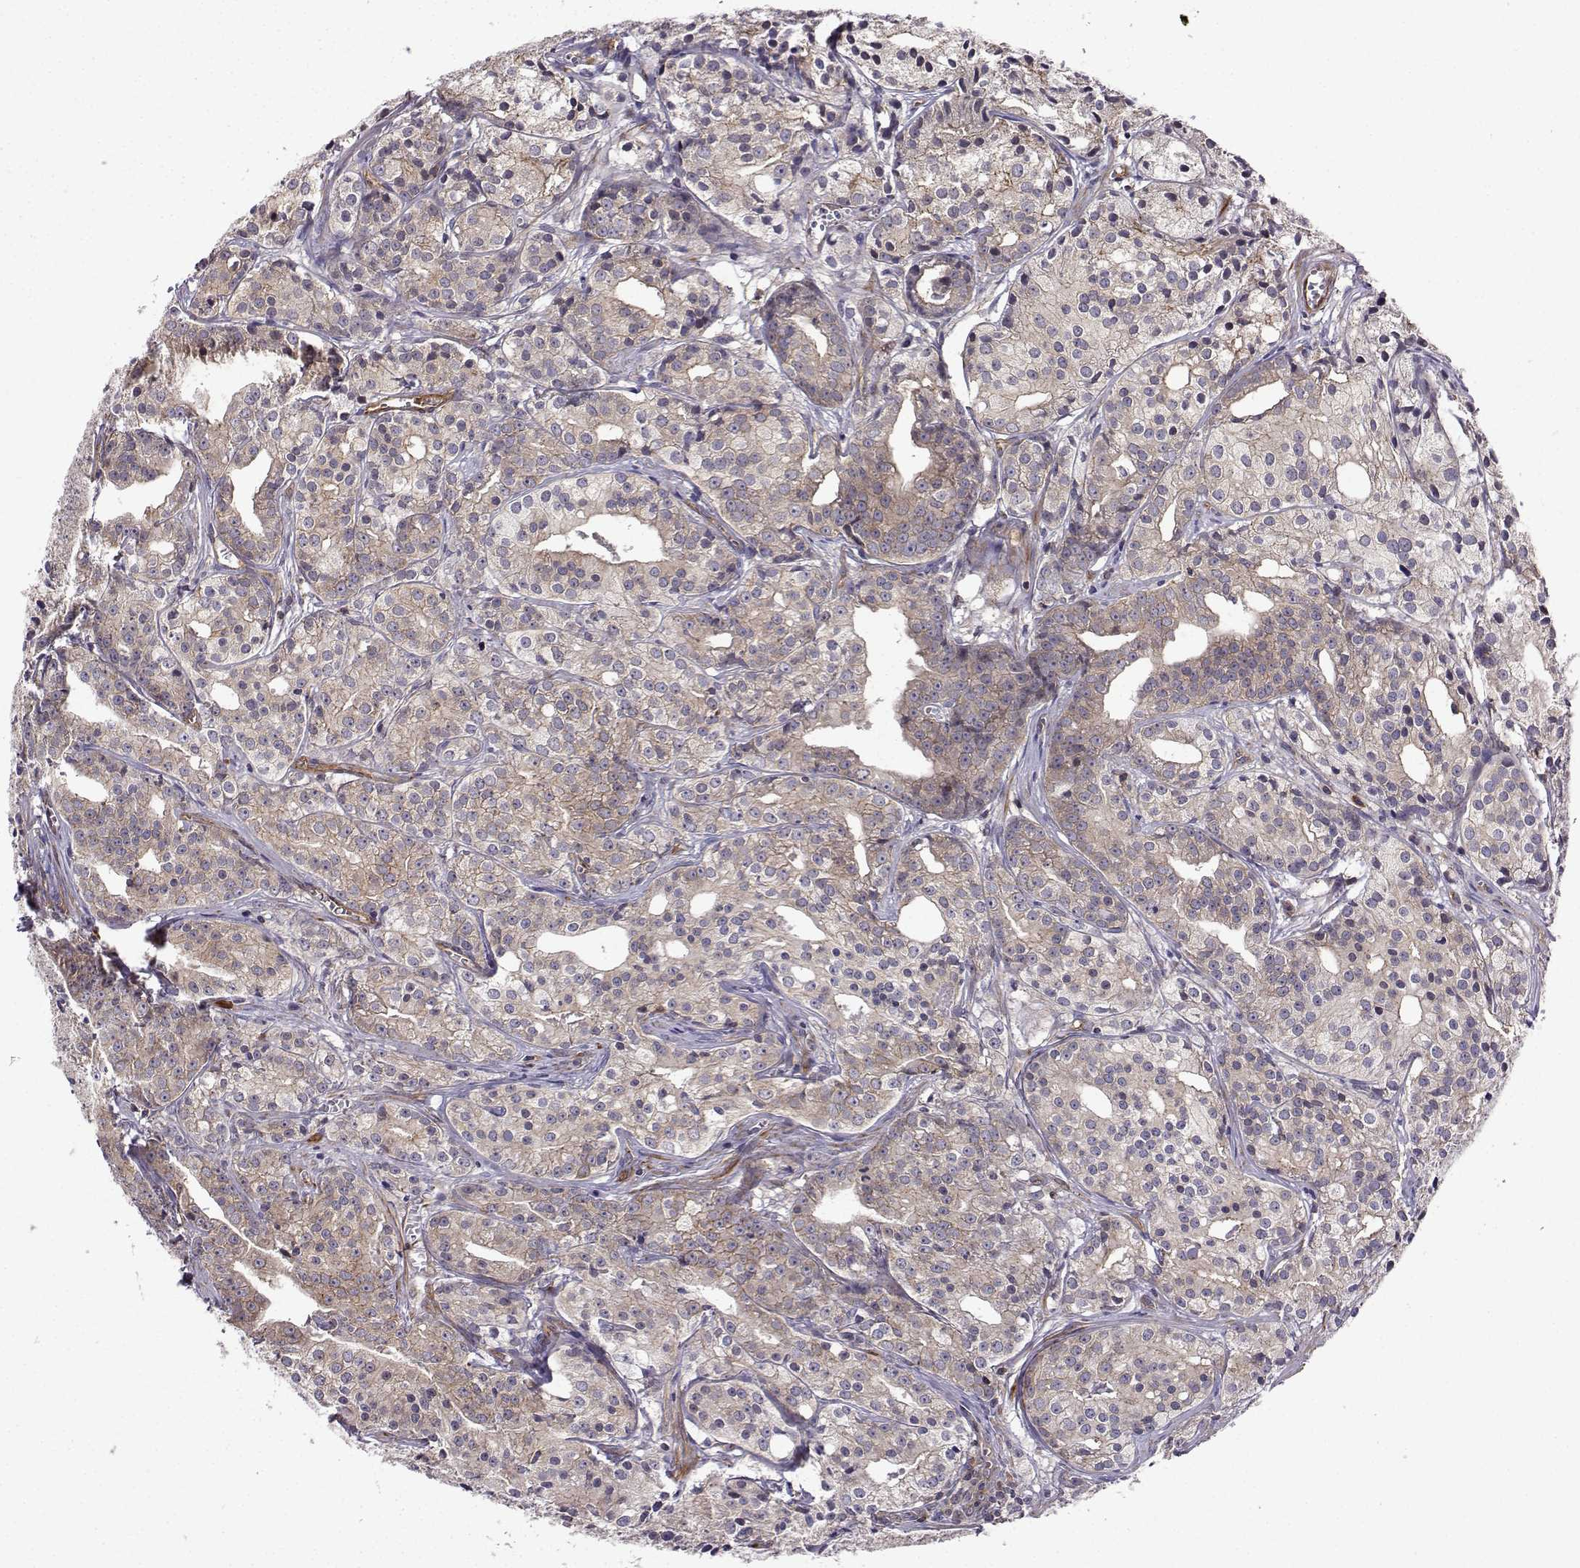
{"staining": {"intensity": "weak", "quantity": "25%-75%", "location": "cytoplasmic/membranous"}, "tissue": "prostate cancer", "cell_type": "Tumor cells", "image_type": "cancer", "snomed": [{"axis": "morphology", "description": "Adenocarcinoma, Medium grade"}, {"axis": "topography", "description": "Prostate"}], "caption": "Immunohistochemical staining of human medium-grade adenocarcinoma (prostate) reveals low levels of weak cytoplasmic/membranous positivity in about 25%-75% of tumor cells.", "gene": "ITGB8", "patient": {"sex": "male", "age": 74}}